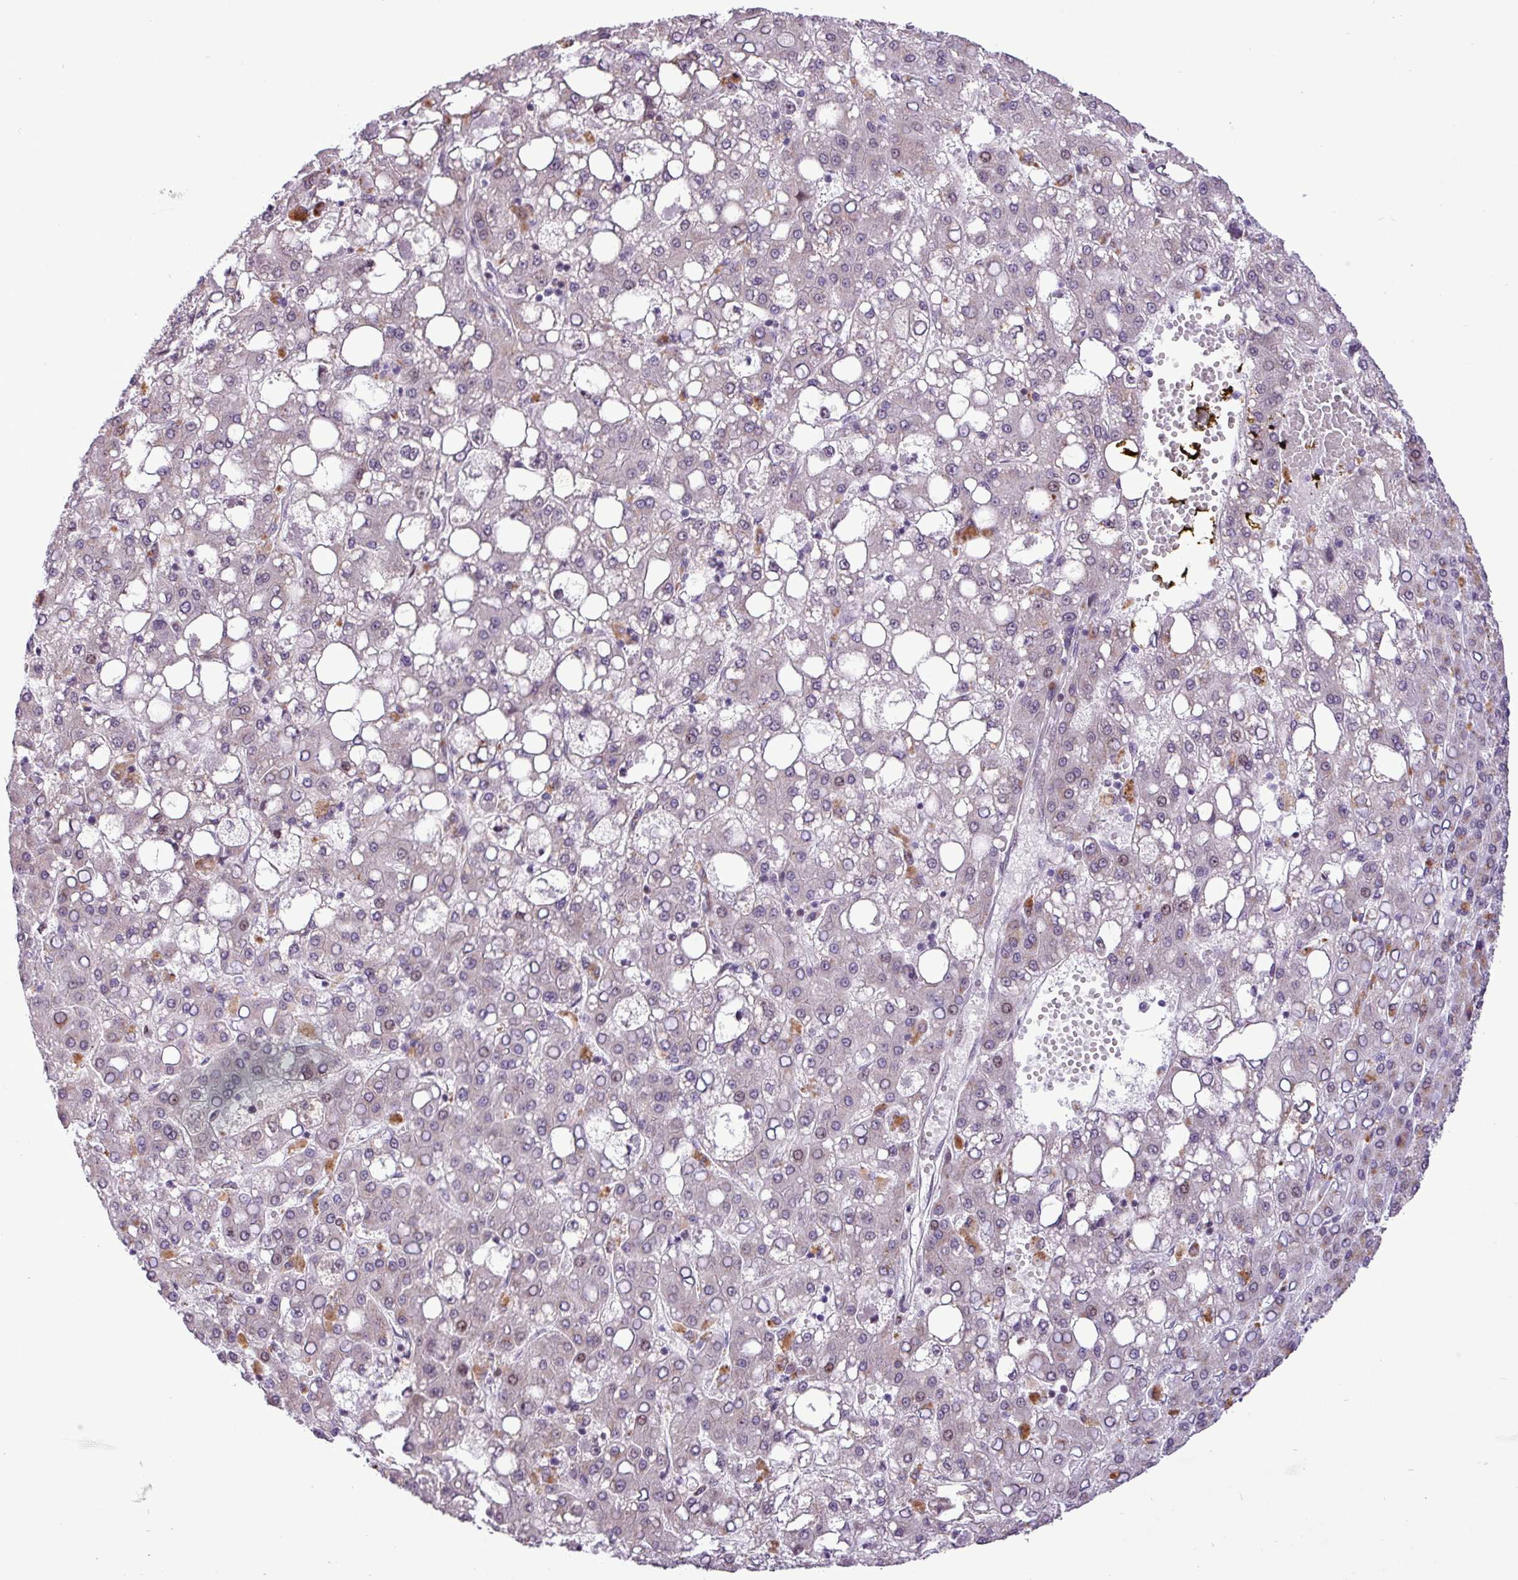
{"staining": {"intensity": "negative", "quantity": "none", "location": "none"}, "tissue": "liver cancer", "cell_type": "Tumor cells", "image_type": "cancer", "snomed": [{"axis": "morphology", "description": "Carcinoma, Hepatocellular, NOS"}, {"axis": "topography", "description": "Liver"}], "caption": "Immunohistochemistry (IHC) photomicrograph of neoplastic tissue: liver cancer (hepatocellular carcinoma) stained with DAB (3,3'-diaminobenzidine) shows no significant protein positivity in tumor cells.", "gene": "ZNF354A", "patient": {"sex": "male", "age": 65}}